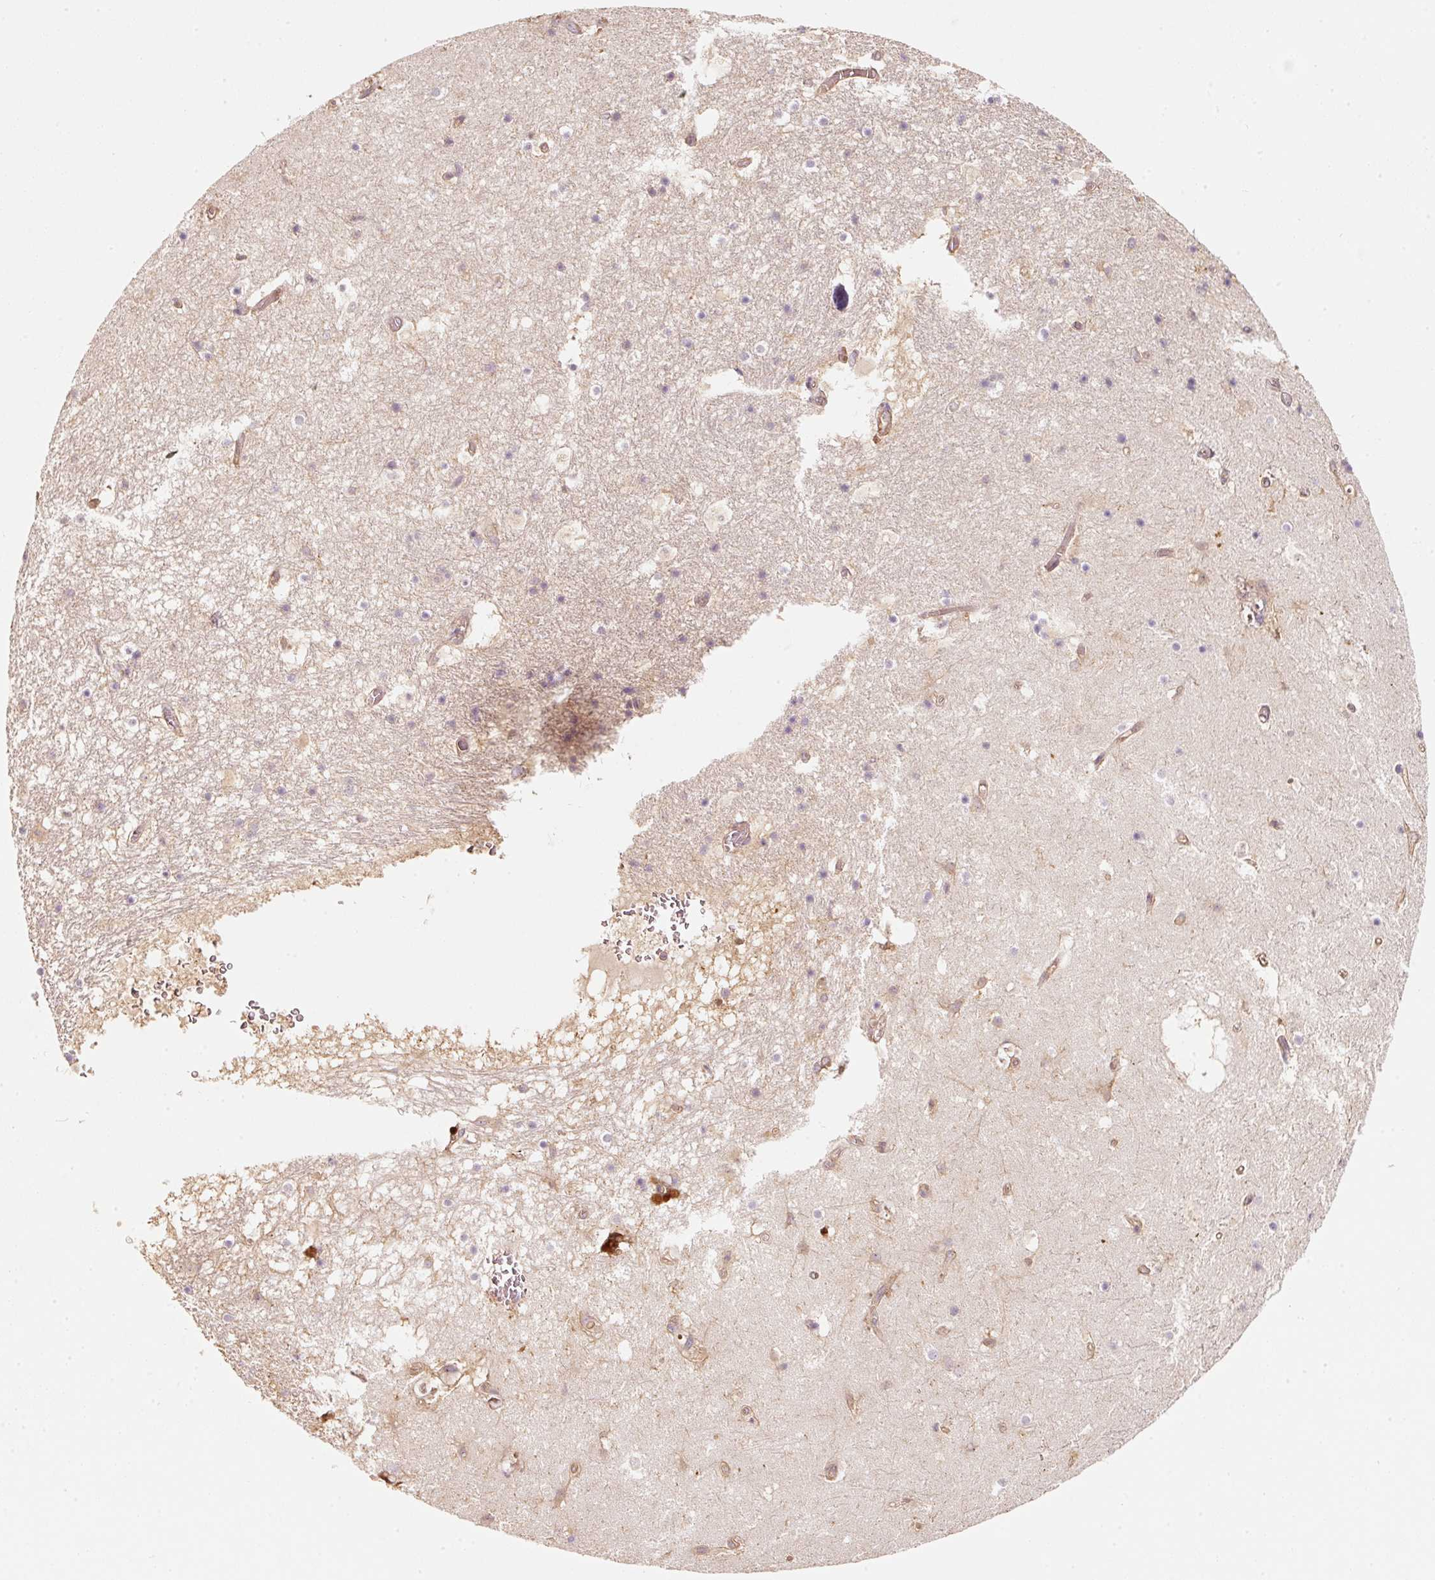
{"staining": {"intensity": "negative", "quantity": "none", "location": "none"}, "tissue": "hippocampus", "cell_type": "Glial cells", "image_type": "normal", "snomed": [{"axis": "morphology", "description": "Normal tissue, NOS"}, {"axis": "topography", "description": "Hippocampus"}], "caption": "Immunohistochemistry of unremarkable human hippocampus displays no expression in glial cells. (DAB (3,3'-diaminobenzidine) IHC visualized using brightfield microscopy, high magnification).", "gene": "CEP95", "patient": {"sex": "female", "age": 52}}